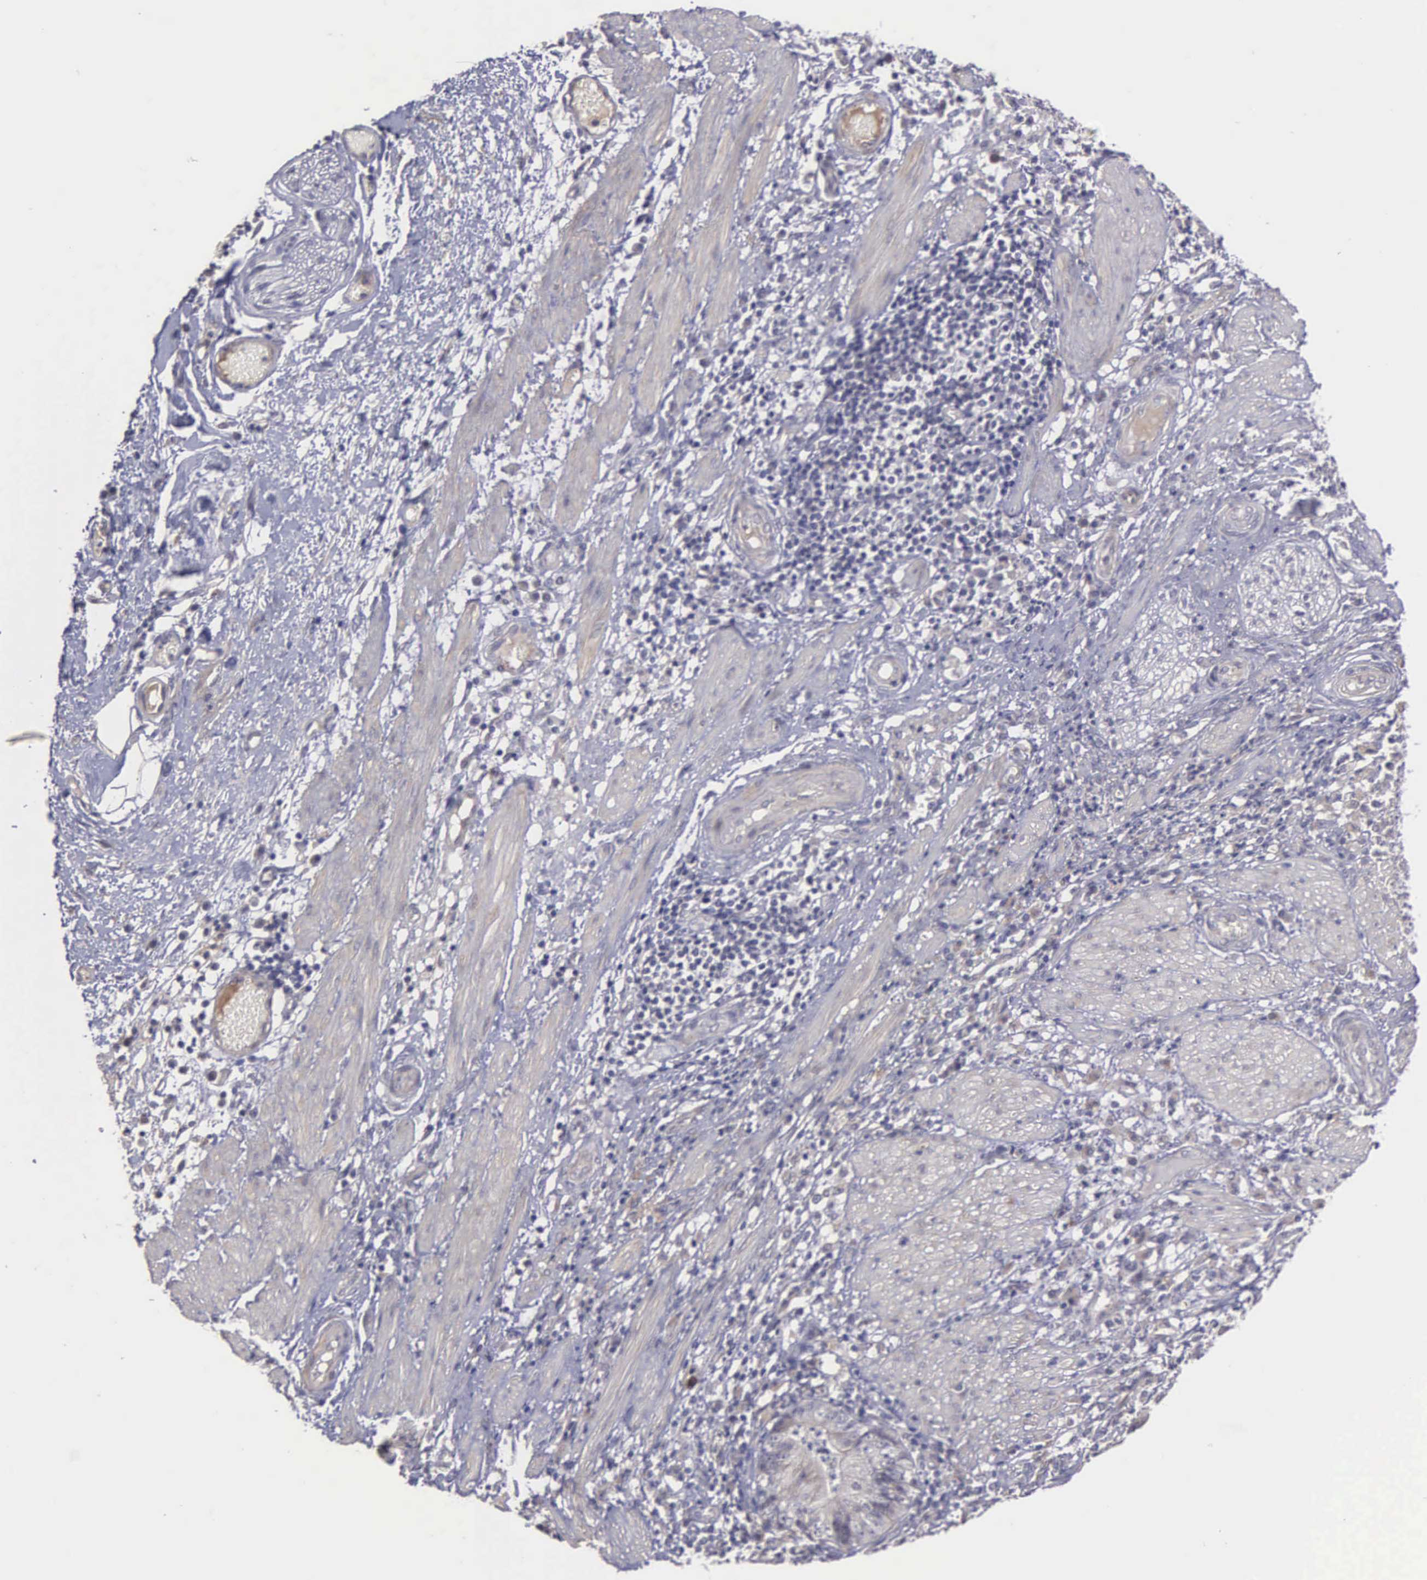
{"staining": {"intensity": "negative", "quantity": "none", "location": "none"}, "tissue": "stomach cancer", "cell_type": "Tumor cells", "image_type": "cancer", "snomed": [{"axis": "morphology", "description": "Adenocarcinoma, NOS"}, {"axis": "topography", "description": "Stomach, lower"}], "caption": "High power microscopy micrograph of an immunohistochemistry micrograph of stomach adenocarcinoma, revealing no significant staining in tumor cells.", "gene": "RTL10", "patient": {"sex": "female", "age": 86}}